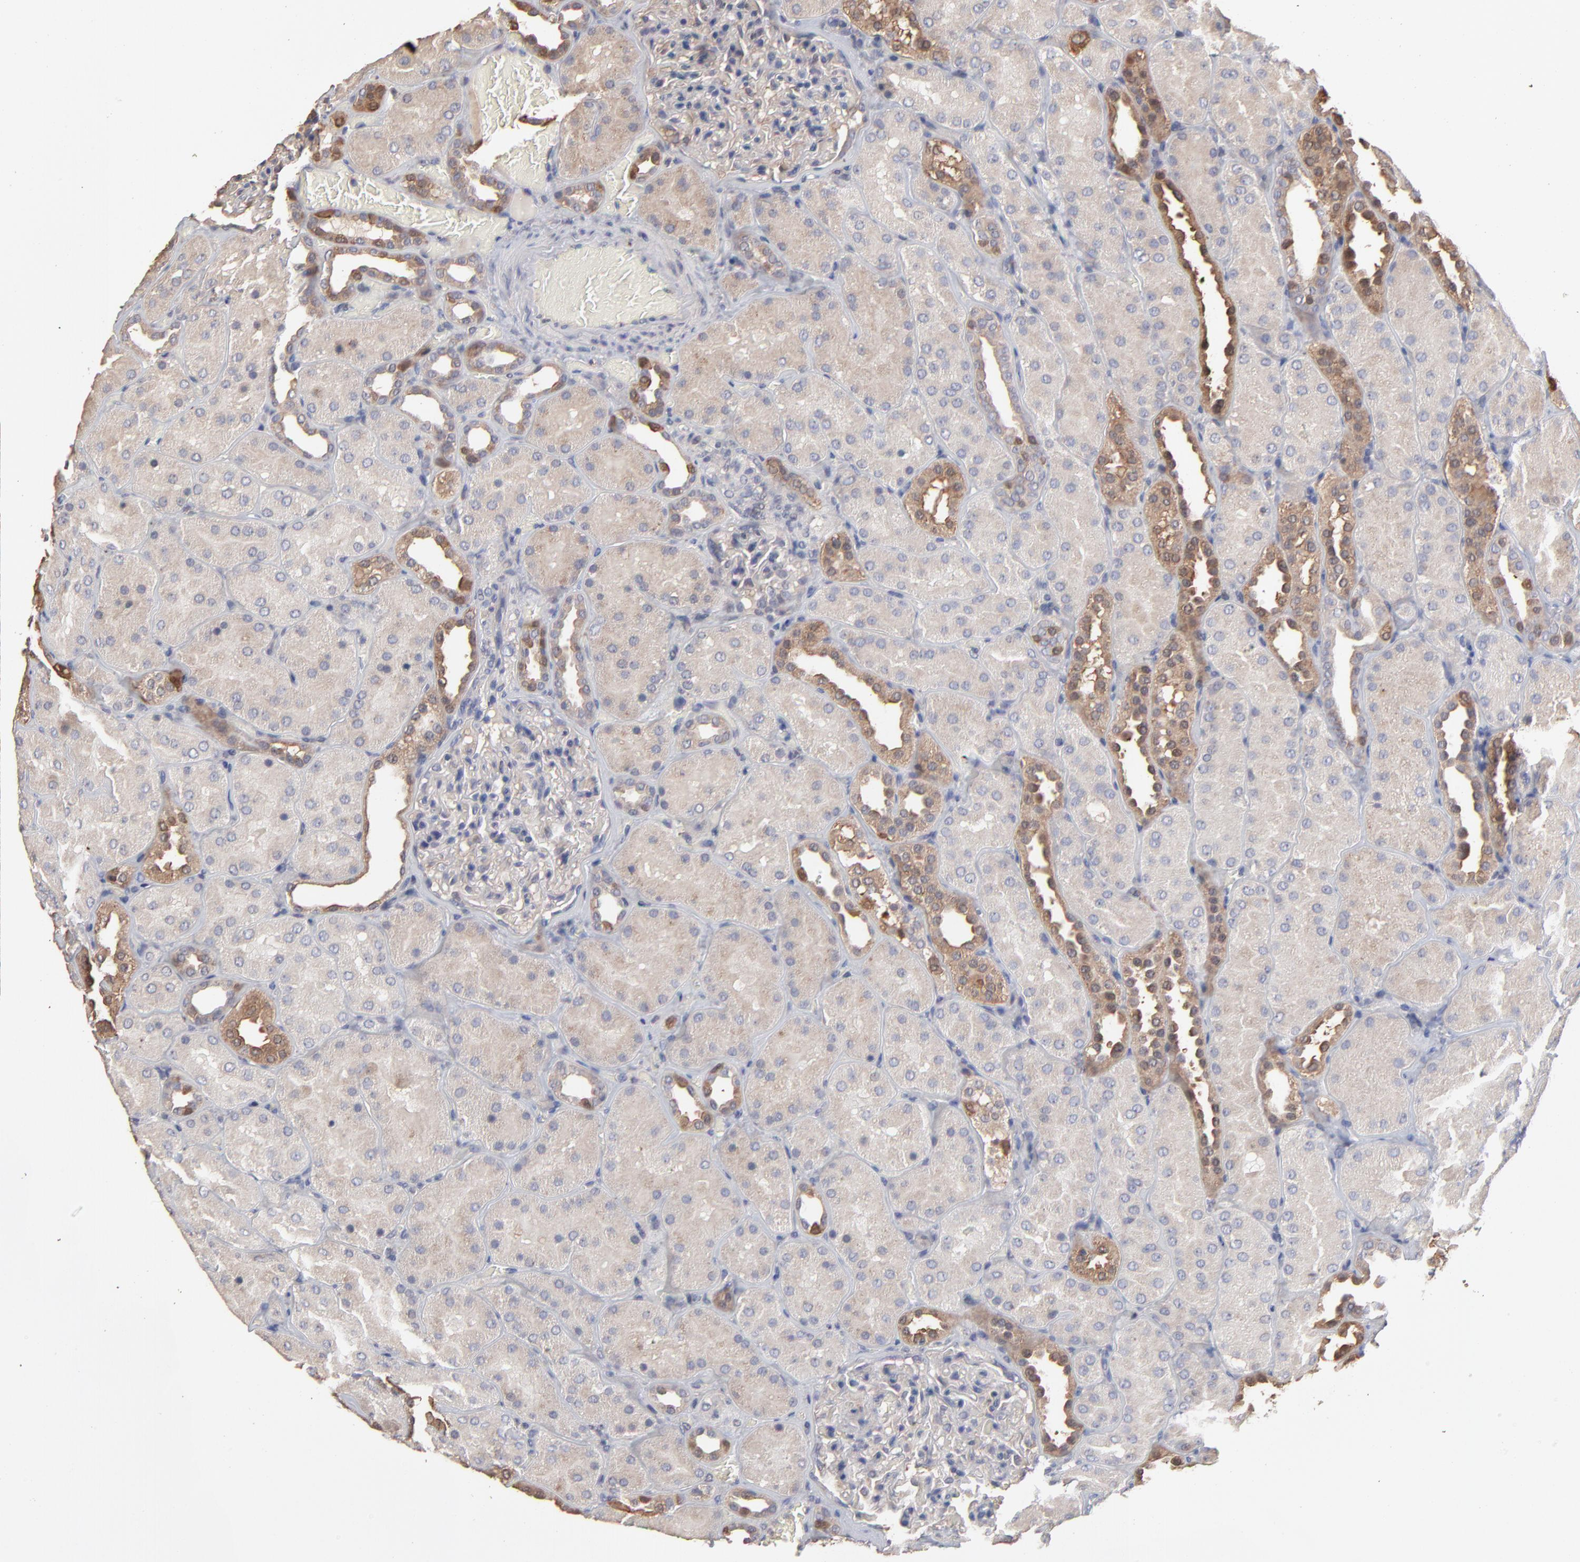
{"staining": {"intensity": "weak", "quantity": ">75%", "location": "cytoplasmic/membranous"}, "tissue": "kidney", "cell_type": "Cells in glomeruli", "image_type": "normal", "snomed": [{"axis": "morphology", "description": "Normal tissue, NOS"}, {"axis": "topography", "description": "Kidney"}], "caption": "This histopathology image reveals normal kidney stained with IHC to label a protein in brown. The cytoplasmic/membranous of cells in glomeruli show weak positivity for the protein. Nuclei are counter-stained blue.", "gene": "TANGO2", "patient": {"sex": "male", "age": 28}}